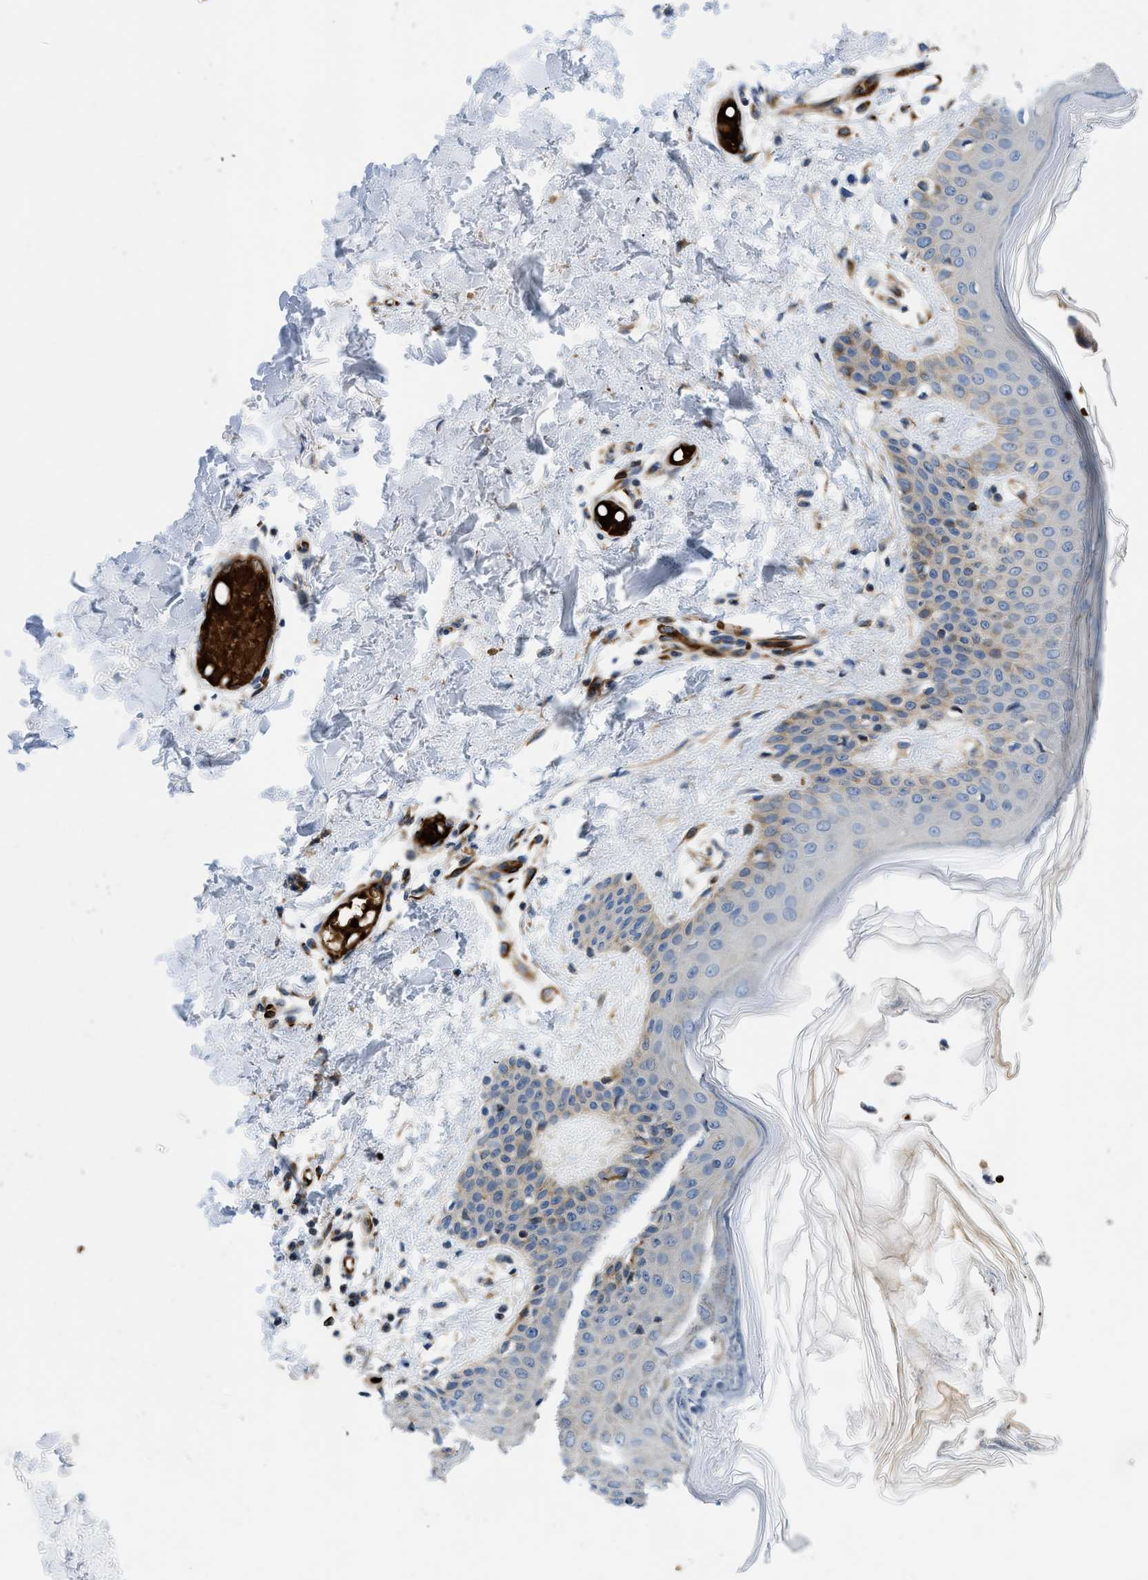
{"staining": {"intensity": "weak", "quantity": "25%-75%", "location": "cytoplasmic/membranous"}, "tissue": "skin", "cell_type": "Fibroblasts", "image_type": "normal", "snomed": [{"axis": "morphology", "description": "Normal tissue, NOS"}, {"axis": "topography", "description": "Skin"}], "caption": "An immunohistochemistry histopathology image of unremarkable tissue is shown. Protein staining in brown shows weak cytoplasmic/membranous positivity in skin within fibroblasts.", "gene": "ZNF831", "patient": {"sex": "male", "age": 53}}